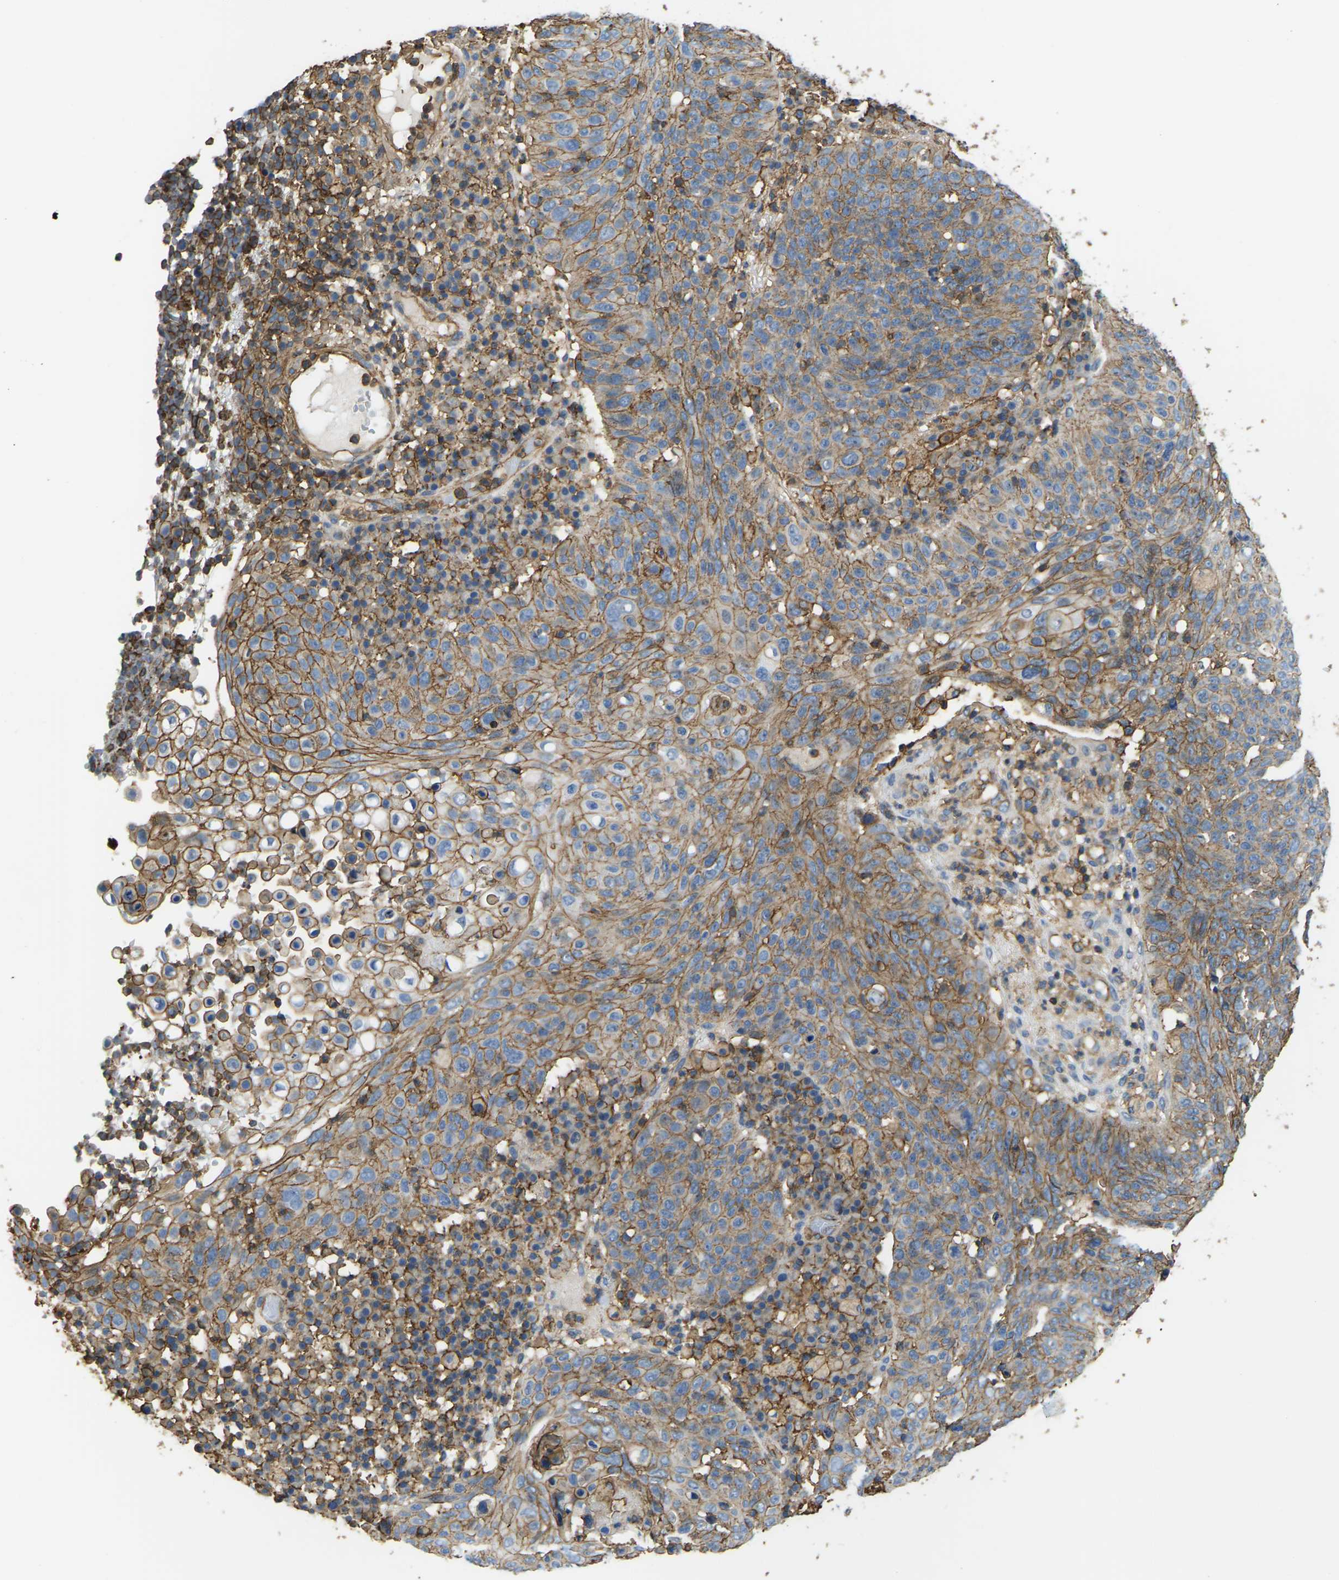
{"staining": {"intensity": "moderate", "quantity": ">75%", "location": "cytoplasmic/membranous"}, "tissue": "skin cancer", "cell_type": "Tumor cells", "image_type": "cancer", "snomed": [{"axis": "morphology", "description": "Squamous cell carcinoma in situ, NOS"}, {"axis": "morphology", "description": "Squamous cell carcinoma, NOS"}, {"axis": "topography", "description": "Skin"}], "caption": "High-magnification brightfield microscopy of skin cancer (squamous cell carcinoma) stained with DAB (3,3'-diaminobenzidine) (brown) and counterstained with hematoxylin (blue). tumor cells exhibit moderate cytoplasmic/membranous staining is present in approximately>75% of cells.", "gene": "IQGAP1", "patient": {"sex": "male", "age": 93}}